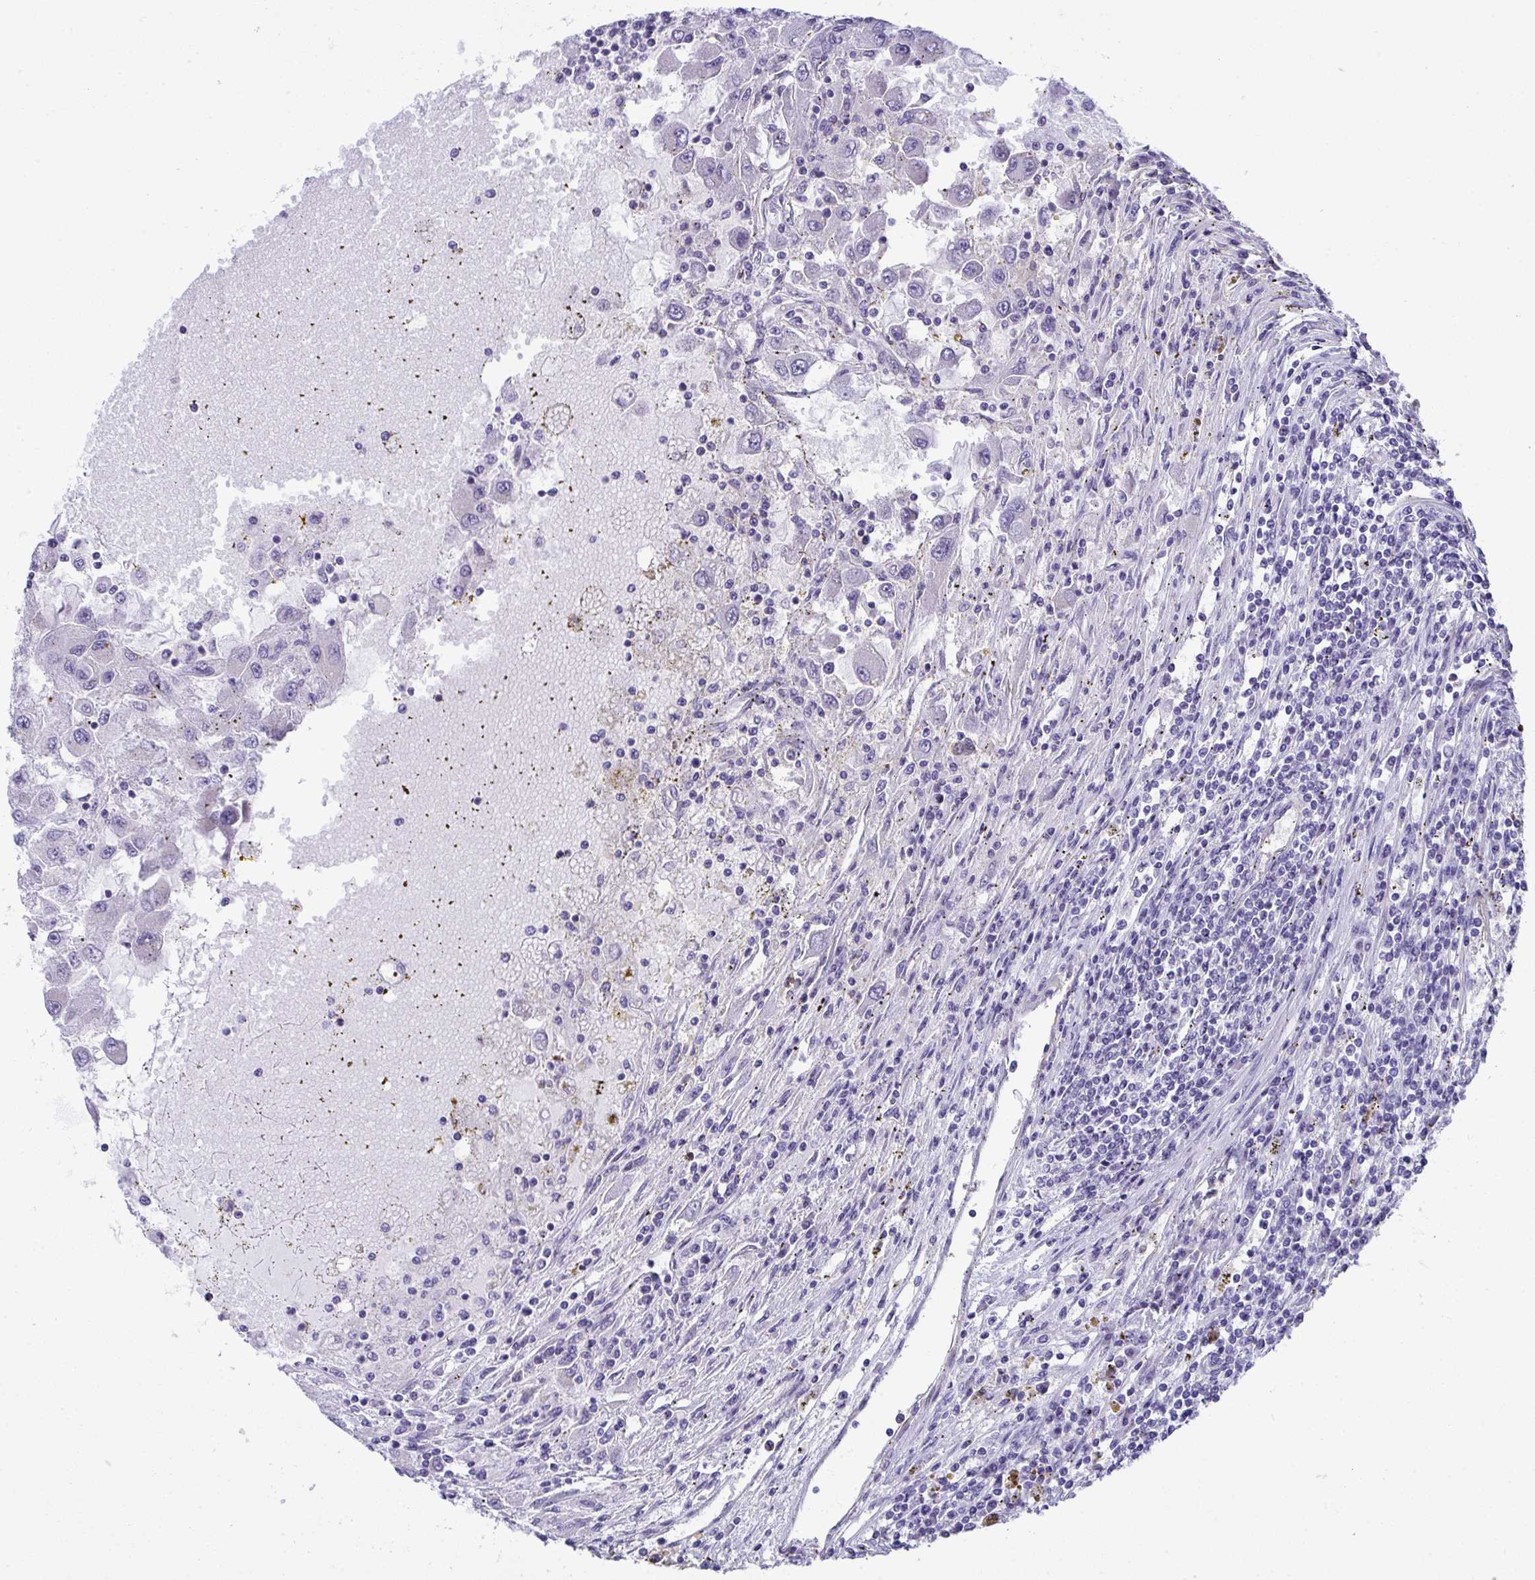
{"staining": {"intensity": "negative", "quantity": "none", "location": "none"}, "tissue": "renal cancer", "cell_type": "Tumor cells", "image_type": "cancer", "snomed": [{"axis": "morphology", "description": "Adenocarcinoma, NOS"}, {"axis": "topography", "description": "Kidney"}], "caption": "Immunohistochemistry histopathology image of renal cancer stained for a protein (brown), which exhibits no staining in tumor cells.", "gene": "MYL12A", "patient": {"sex": "female", "age": 67}}